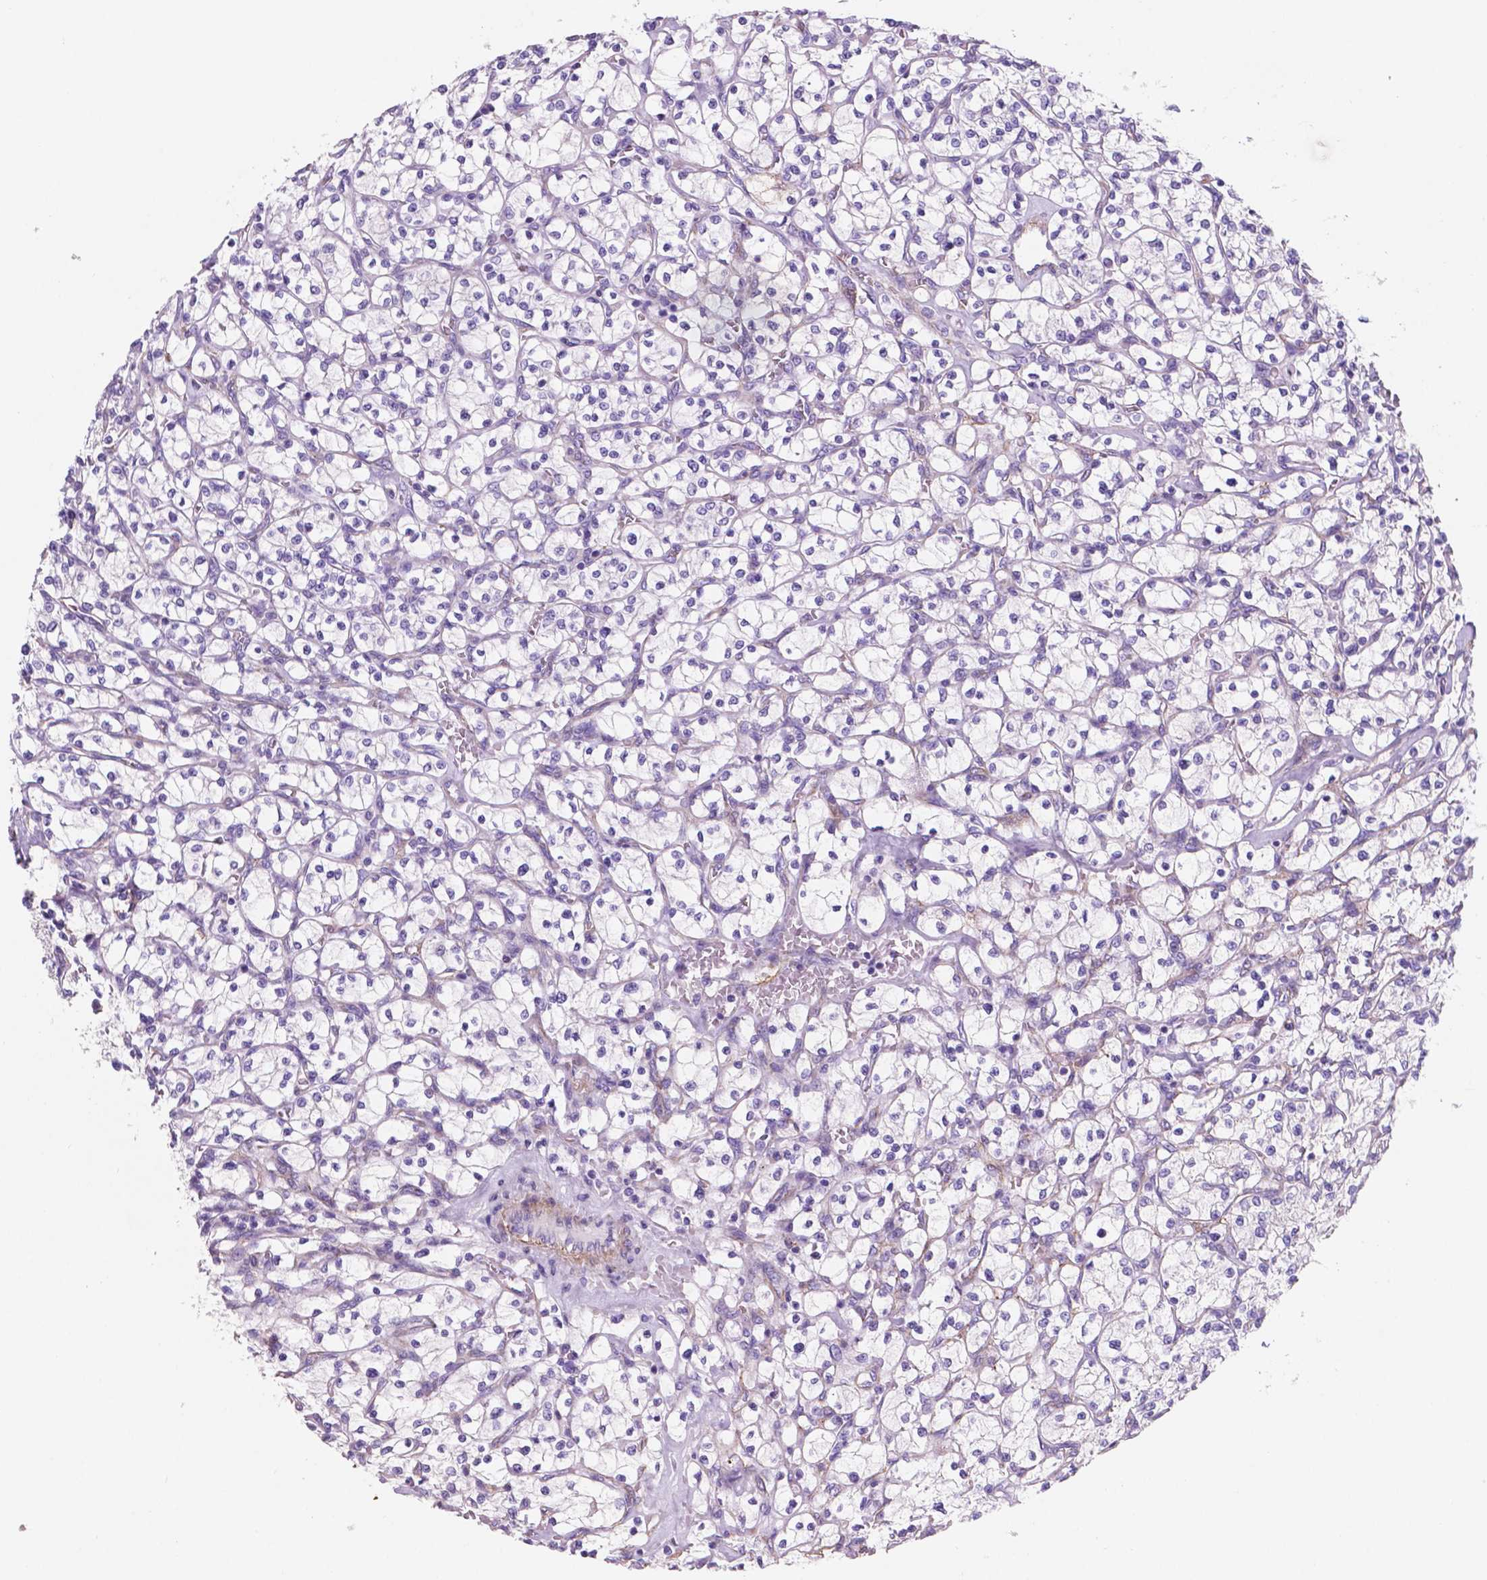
{"staining": {"intensity": "negative", "quantity": "none", "location": "none"}, "tissue": "renal cancer", "cell_type": "Tumor cells", "image_type": "cancer", "snomed": [{"axis": "morphology", "description": "Adenocarcinoma, NOS"}, {"axis": "topography", "description": "Kidney"}], "caption": "A histopathology image of human renal cancer (adenocarcinoma) is negative for staining in tumor cells. (DAB (3,3'-diaminobenzidine) IHC visualized using brightfield microscopy, high magnification).", "gene": "TOR2A", "patient": {"sex": "female", "age": 64}}